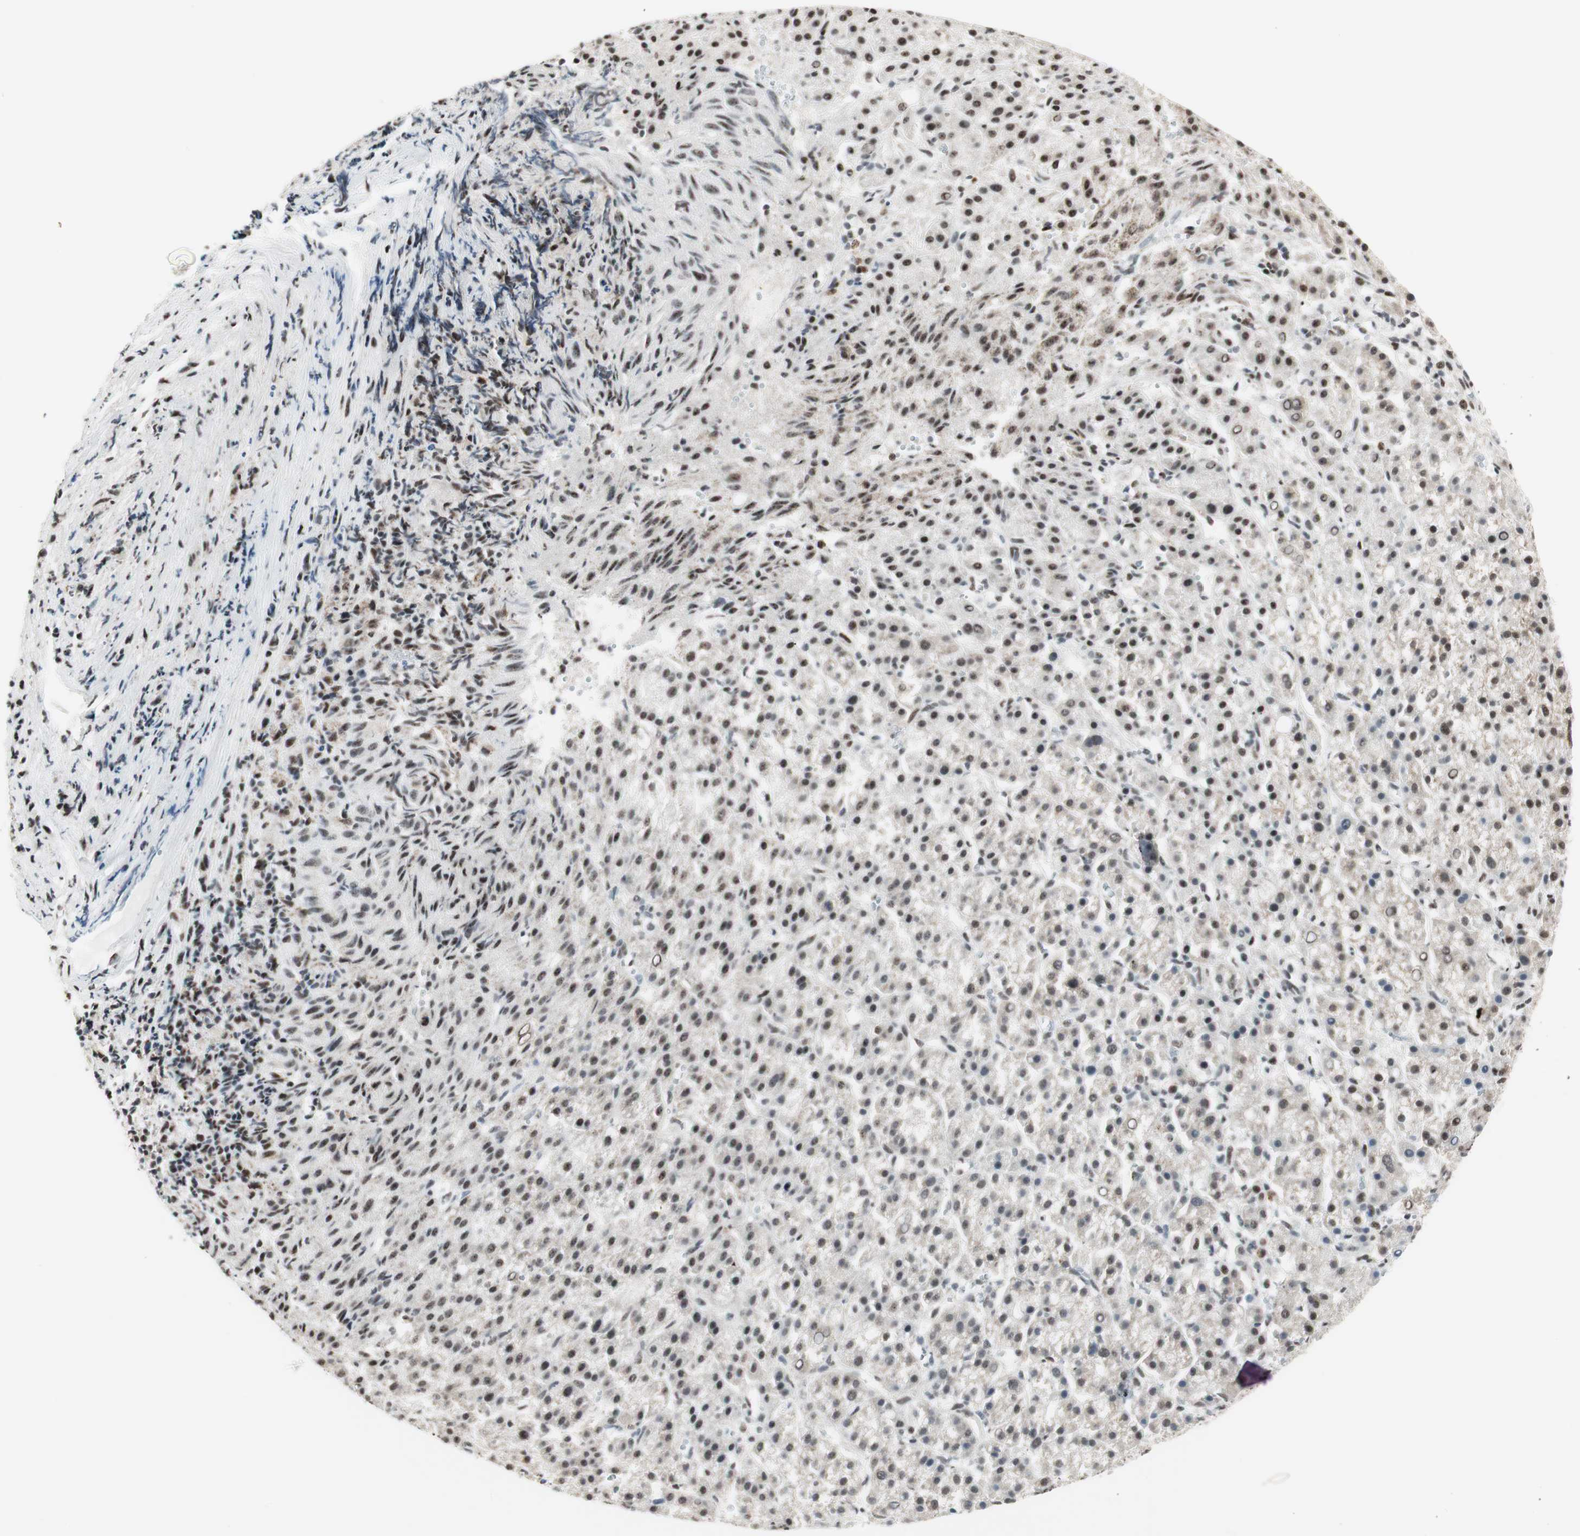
{"staining": {"intensity": "moderate", "quantity": ">75%", "location": "nuclear"}, "tissue": "liver cancer", "cell_type": "Tumor cells", "image_type": "cancer", "snomed": [{"axis": "morphology", "description": "Carcinoma, Hepatocellular, NOS"}, {"axis": "topography", "description": "Liver"}], "caption": "Immunohistochemistry (IHC) micrograph of neoplastic tissue: human liver hepatocellular carcinoma stained using immunohistochemistry (IHC) exhibits medium levels of moderate protein expression localized specifically in the nuclear of tumor cells, appearing as a nuclear brown color.", "gene": "SMARCE1", "patient": {"sex": "female", "age": 58}}